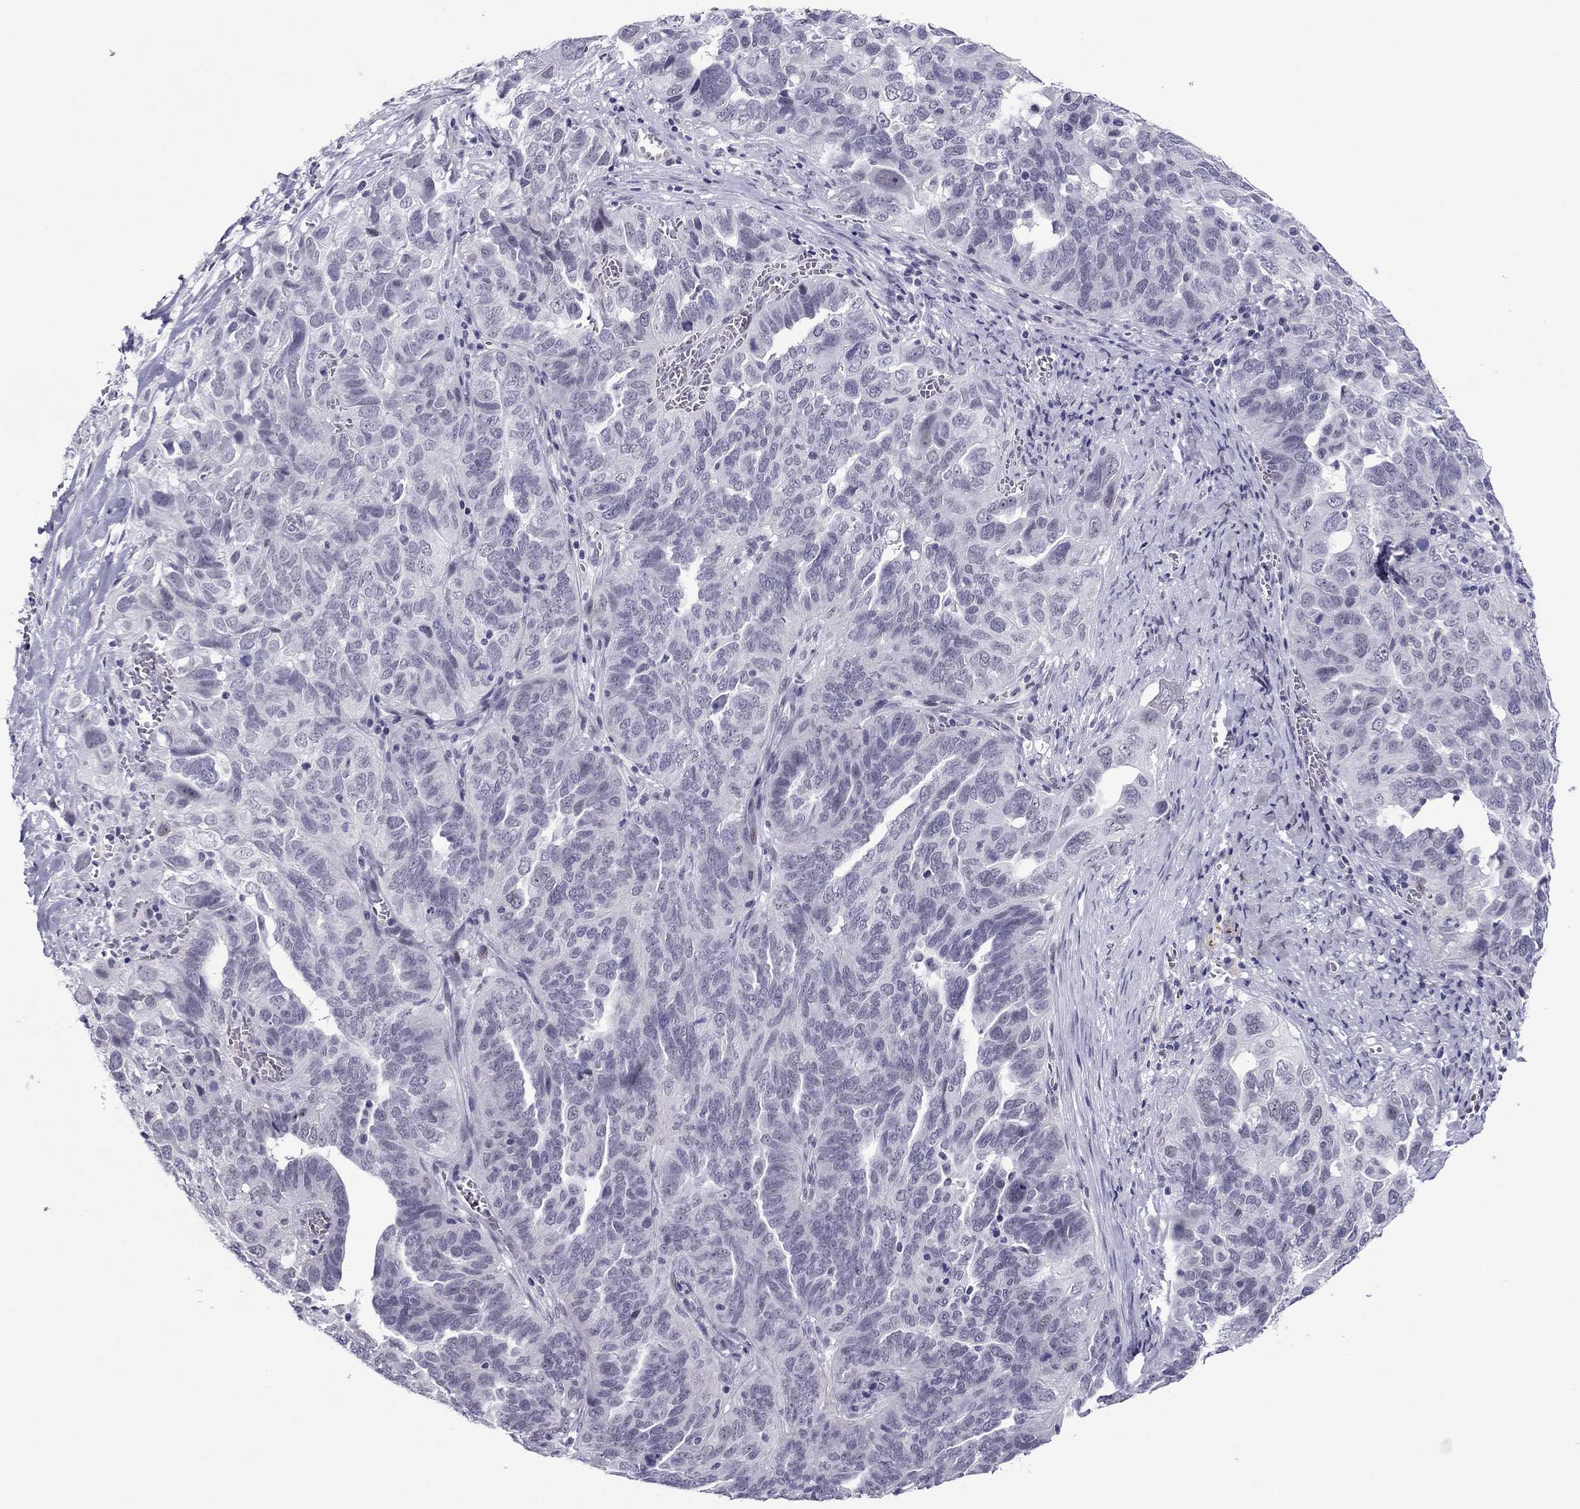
{"staining": {"intensity": "negative", "quantity": "none", "location": "none"}, "tissue": "ovarian cancer", "cell_type": "Tumor cells", "image_type": "cancer", "snomed": [{"axis": "morphology", "description": "Carcinoma, endometroid"}, {"axis": "topography", "description": "Soft tissue"}, {"axis": "topography", "description": "Ovary"}], "caption": "Tumor cells are negative for protein expression in human endometroid carcinoma (ovarian).", "gene": "MYLK3", "patient": {"sex": "female", "age": 52}}